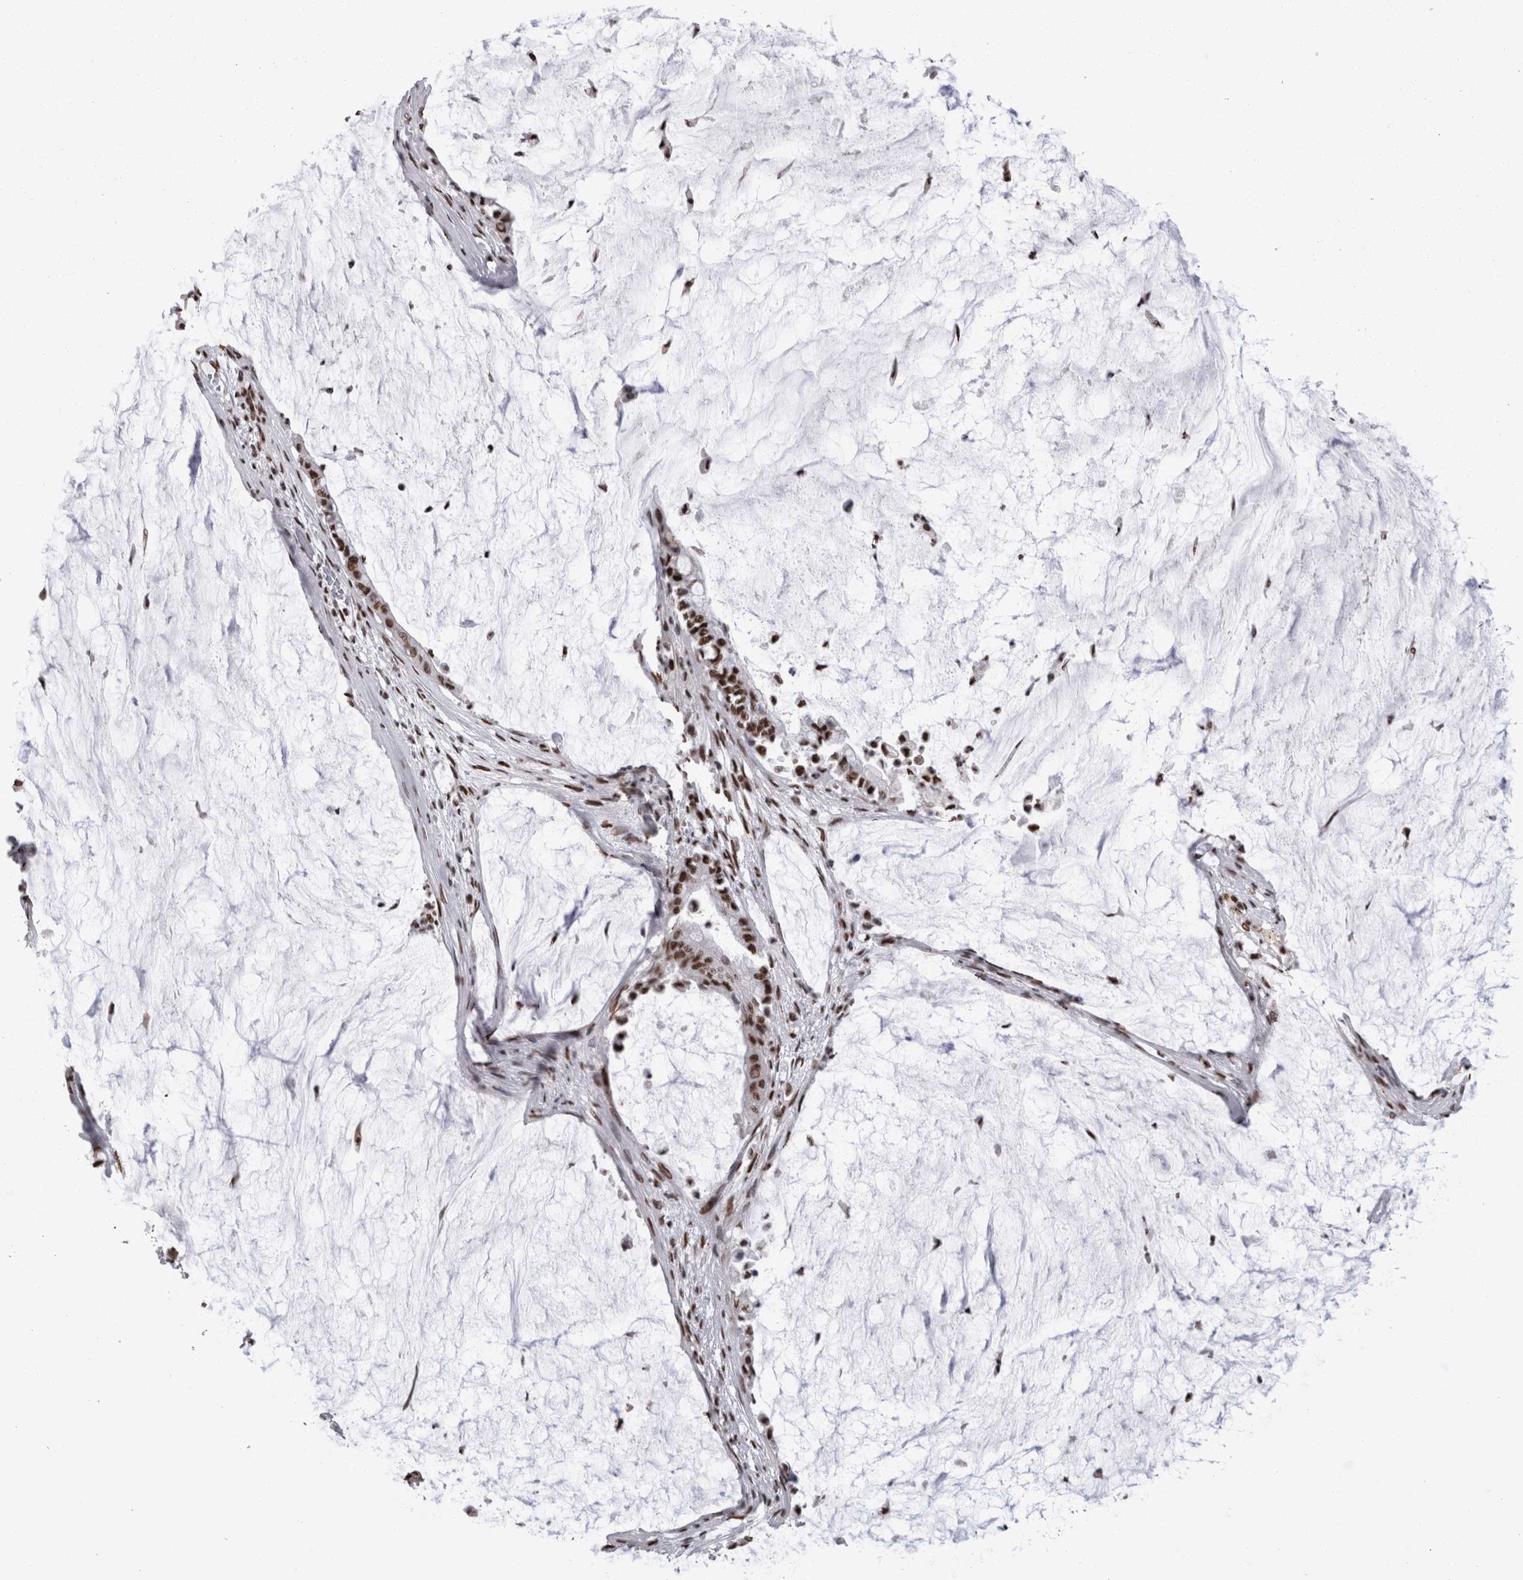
{"staining": {"intensity": "moderate", "quantity": ">75%", "location": "nuclear"}, "tissue": "pancreatic cancer", "cell_type": "Tumor cells", "image_type": "cancer", "snomed": [{"axis": "morphology", "description": "Adenocarcinoma, NOS"}, {"axis": "topography", "description": "Pancreas"}], "caption": "Pancreatic cancer stained with a brown dye displays moderate nuclear positive staining in about >75% of tumor cells.", "gene": "HNRNPM", "patient": {"sex": "male", "age": 41}}